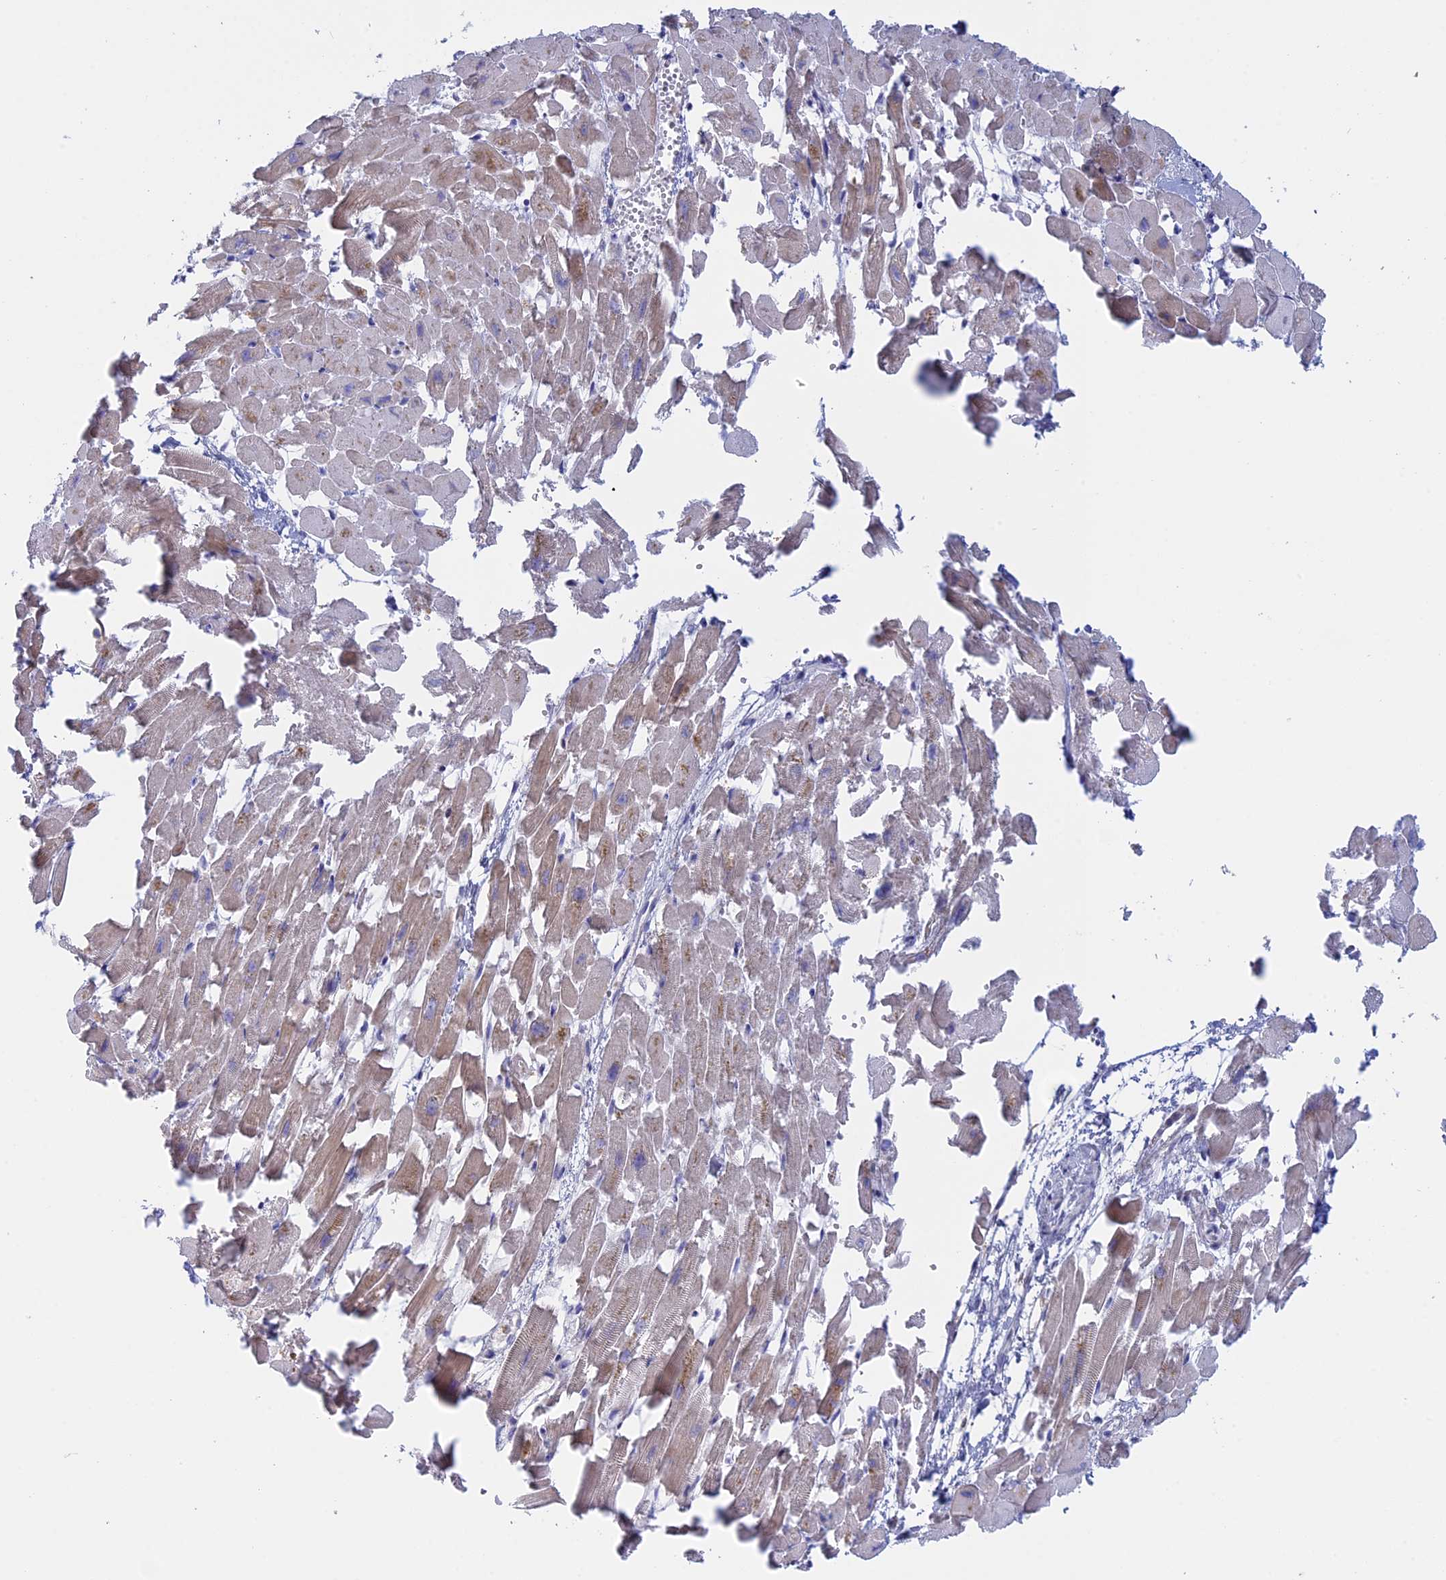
{"staining": {"intensity": "moderate", "quantity": "<25%", "location": "cytoplasmic/membranous"}, "tissue": "heart muscle", "cell_type": "Cardiomyocytes", "image_type": "normal", "snomed": [{"axis": "morphology", "description": "Normal tissue, NOS"}, {"axis": "topography", "description": "Heart"}], "caption": "A low amount of moderate cytoplasmic/membranous staining is present in approximately <25% of cardiomyocytes in normal heart muscle. (brown staining indicates protein expression, while blue staining denotes nuclei).", "gene": "GMIP", "patient": {"sex": "female", "age": 64}}